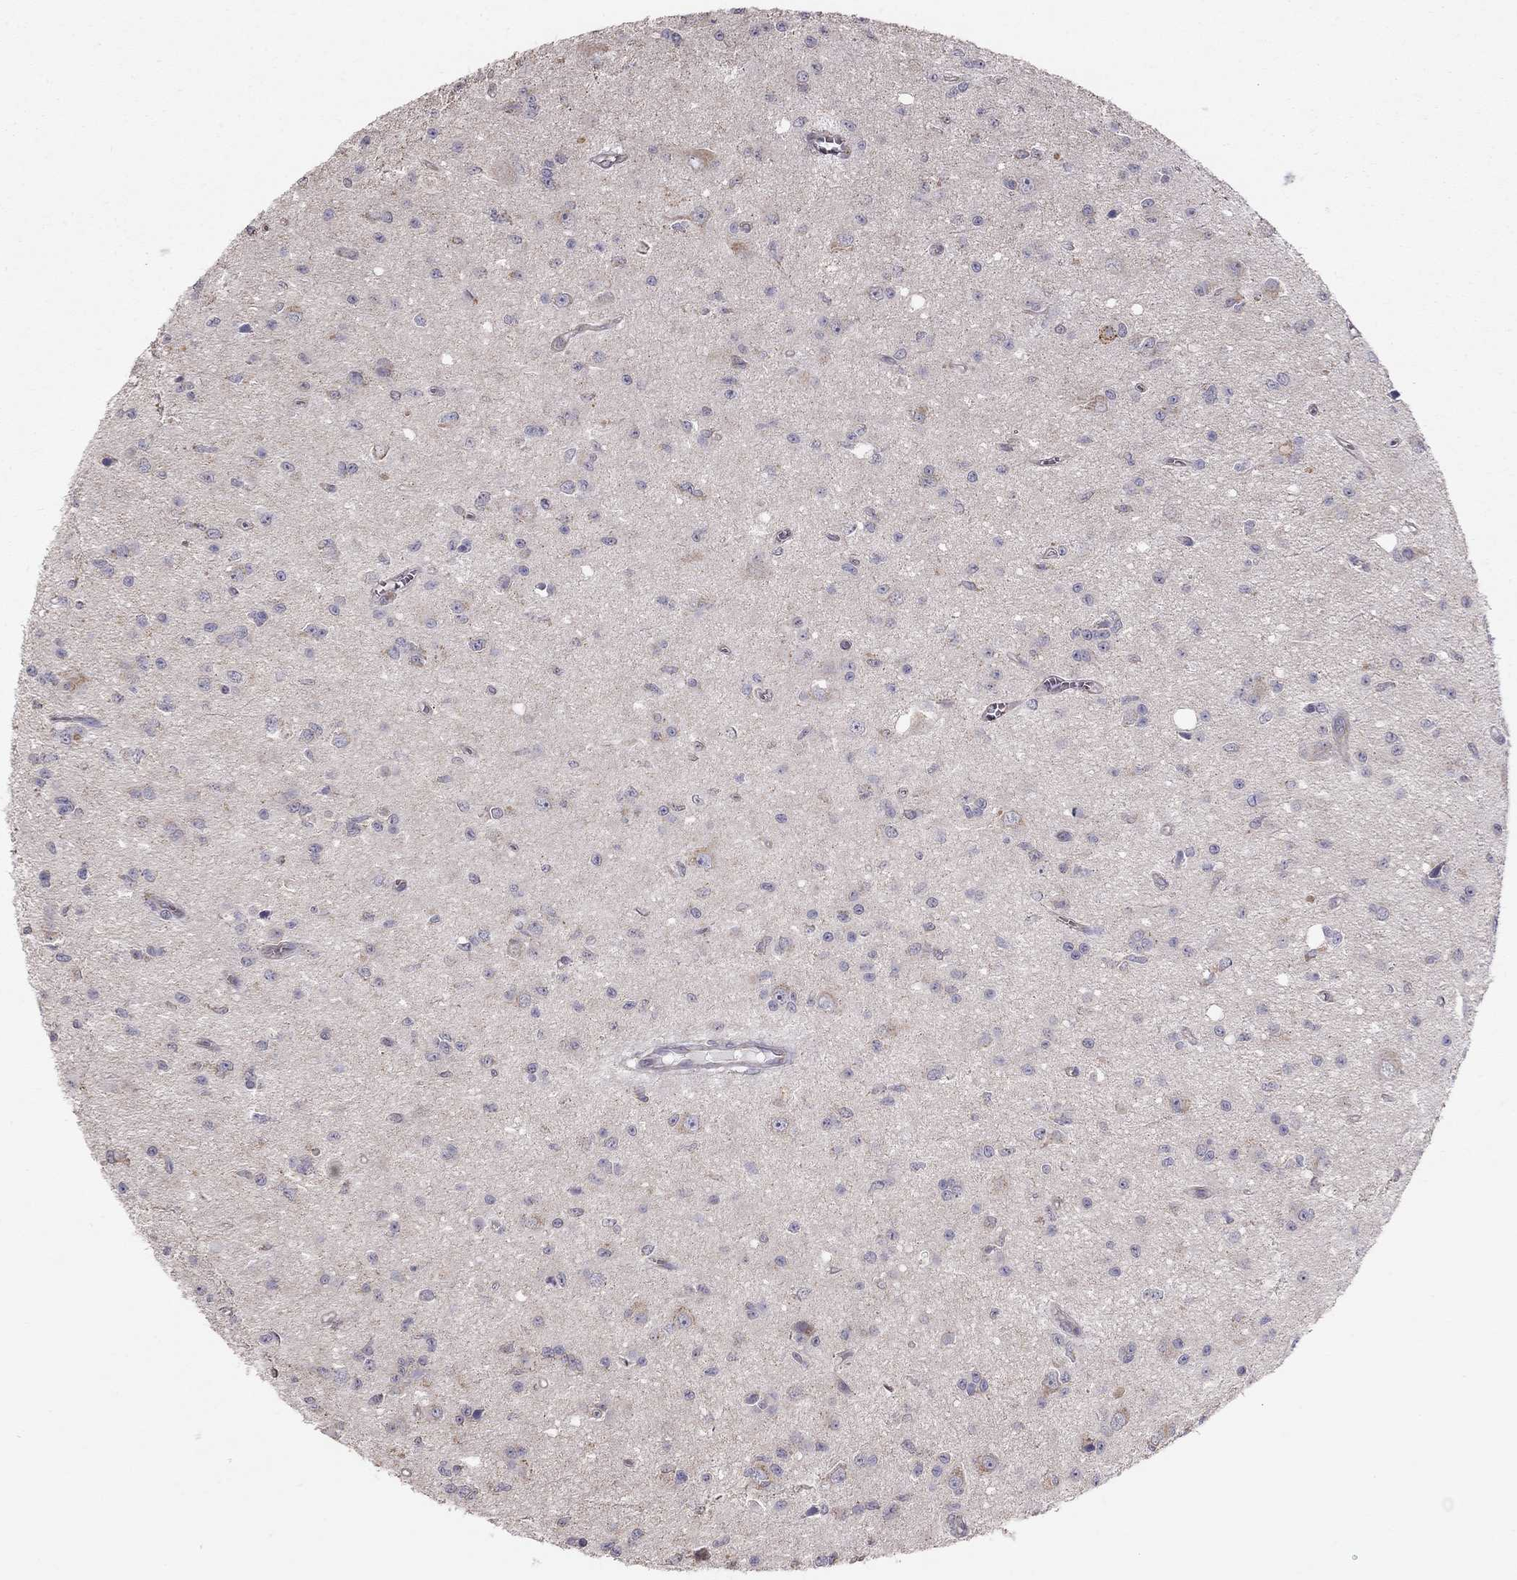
{"staining": {"intensity": "negative", "quantity": "none", "location": "none"}, "tissue": "glioma", "cell_type": "Tumor cells", "image_type": "cancer", "snomed": [{"axis": "morphology", "description": "Glioma, malignant, Low grade"}, {"axis": "topography", "description": "Brain"}], "caption": "DAB immunohistochemical staining of malignant glioma (low-grade) shows no significant staining in tumor cells.", "gene": "LRIT3", "patient": {"sex": "female", "age": 45}}